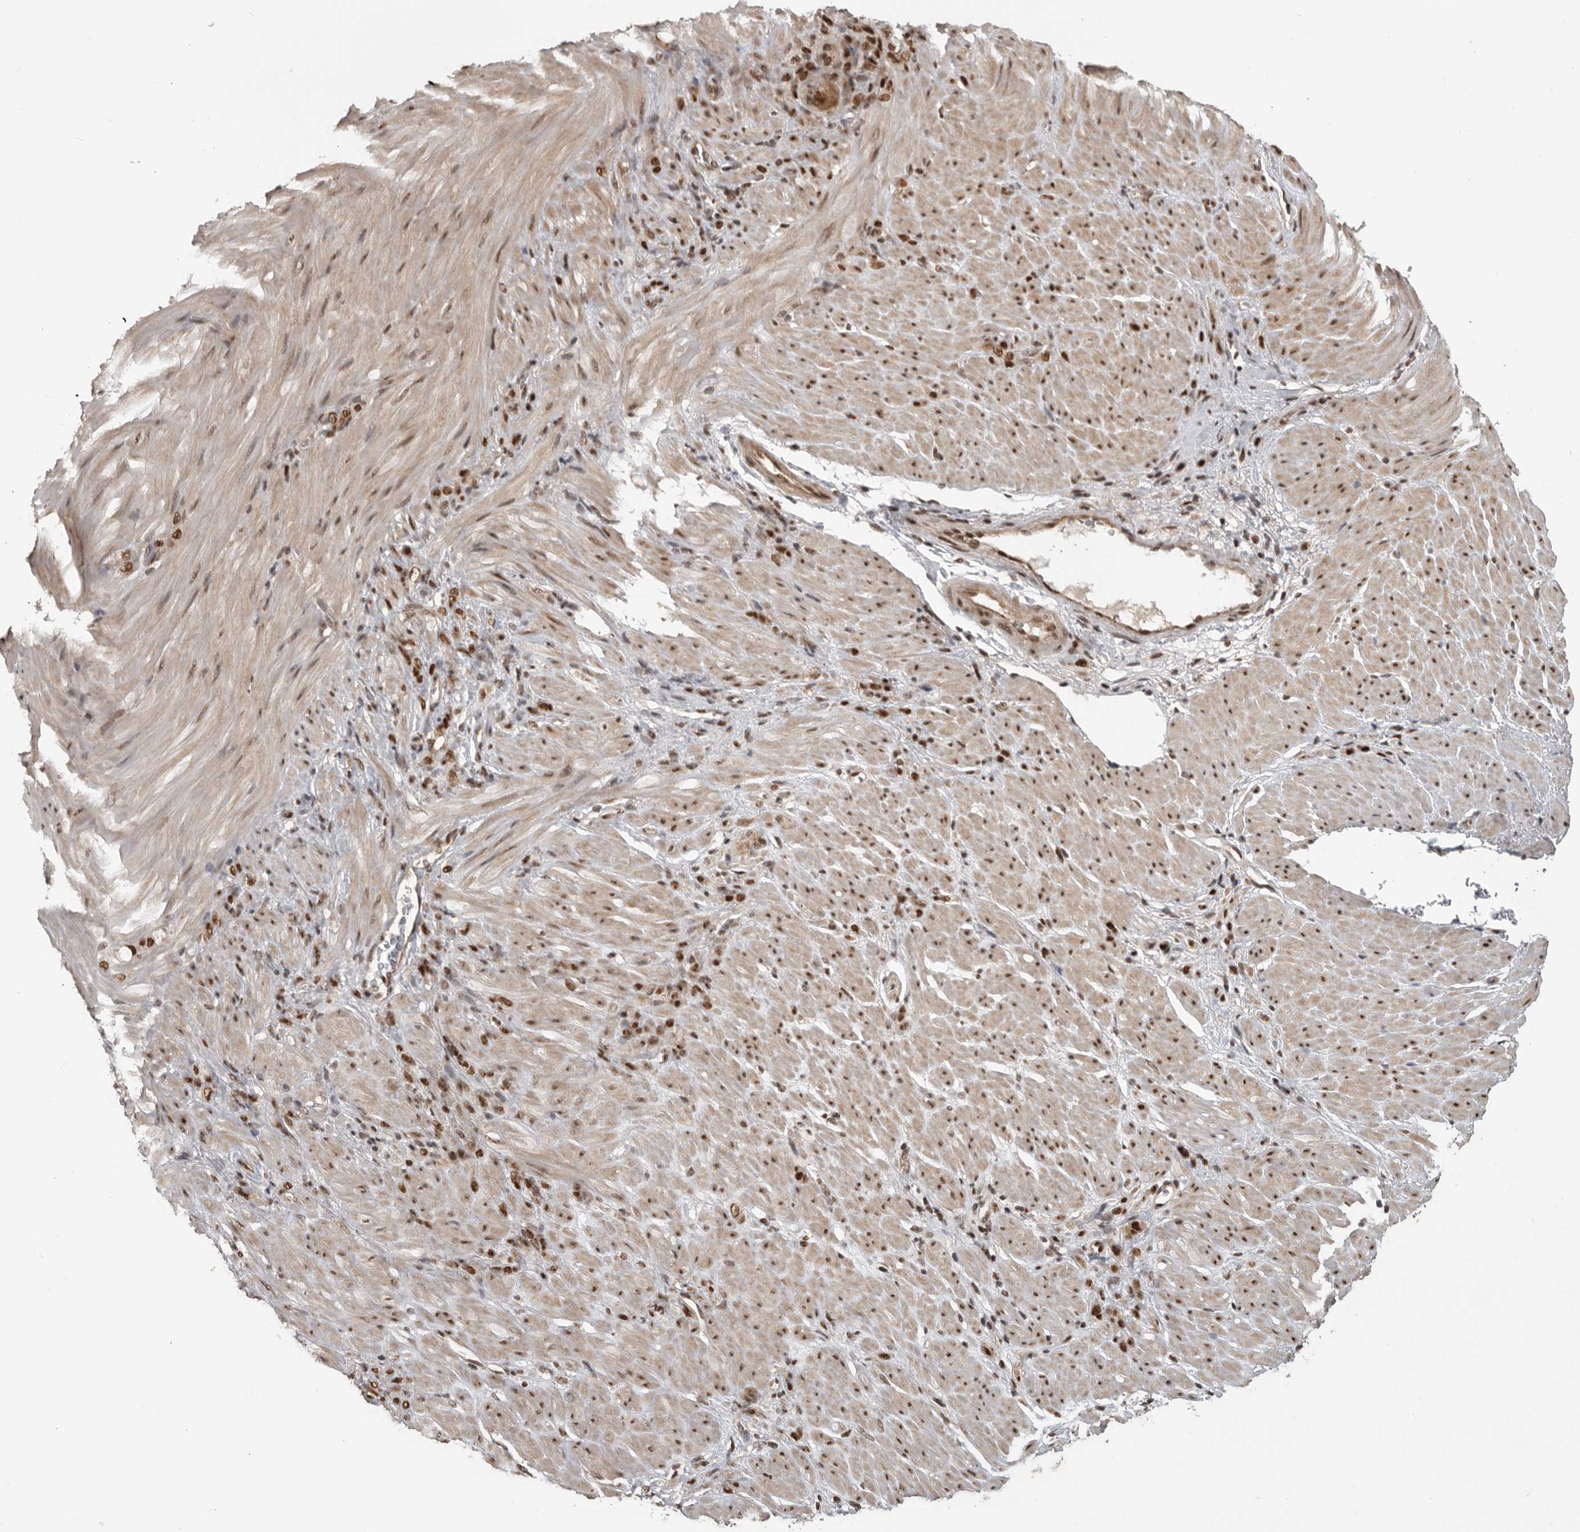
{"staining": {"intensity": "strong", "quantity": ">75%", "location": "nuclear"}, "tissue": "stomach cancer", "cell_type": "Tumor cells", "image_type": "cancer", "snomed": [{"axis": "morphology", "description": "Normal tissue, NOS"}, {"axis": "morphology", "description": "Adenocarcinoma, NOS"}, {"axis": "topography", "description": "Stomach"}], "caption": "Strong nuclear protein expression is seen in approximately >75% of tumor cells in stomach cancer. (DAB (3,3'-diaminobenzidine) IHC with brightfield microscopy, high magnification).", "gene": "CBLL1", "patient": {"sex": "male", "age": 82}}